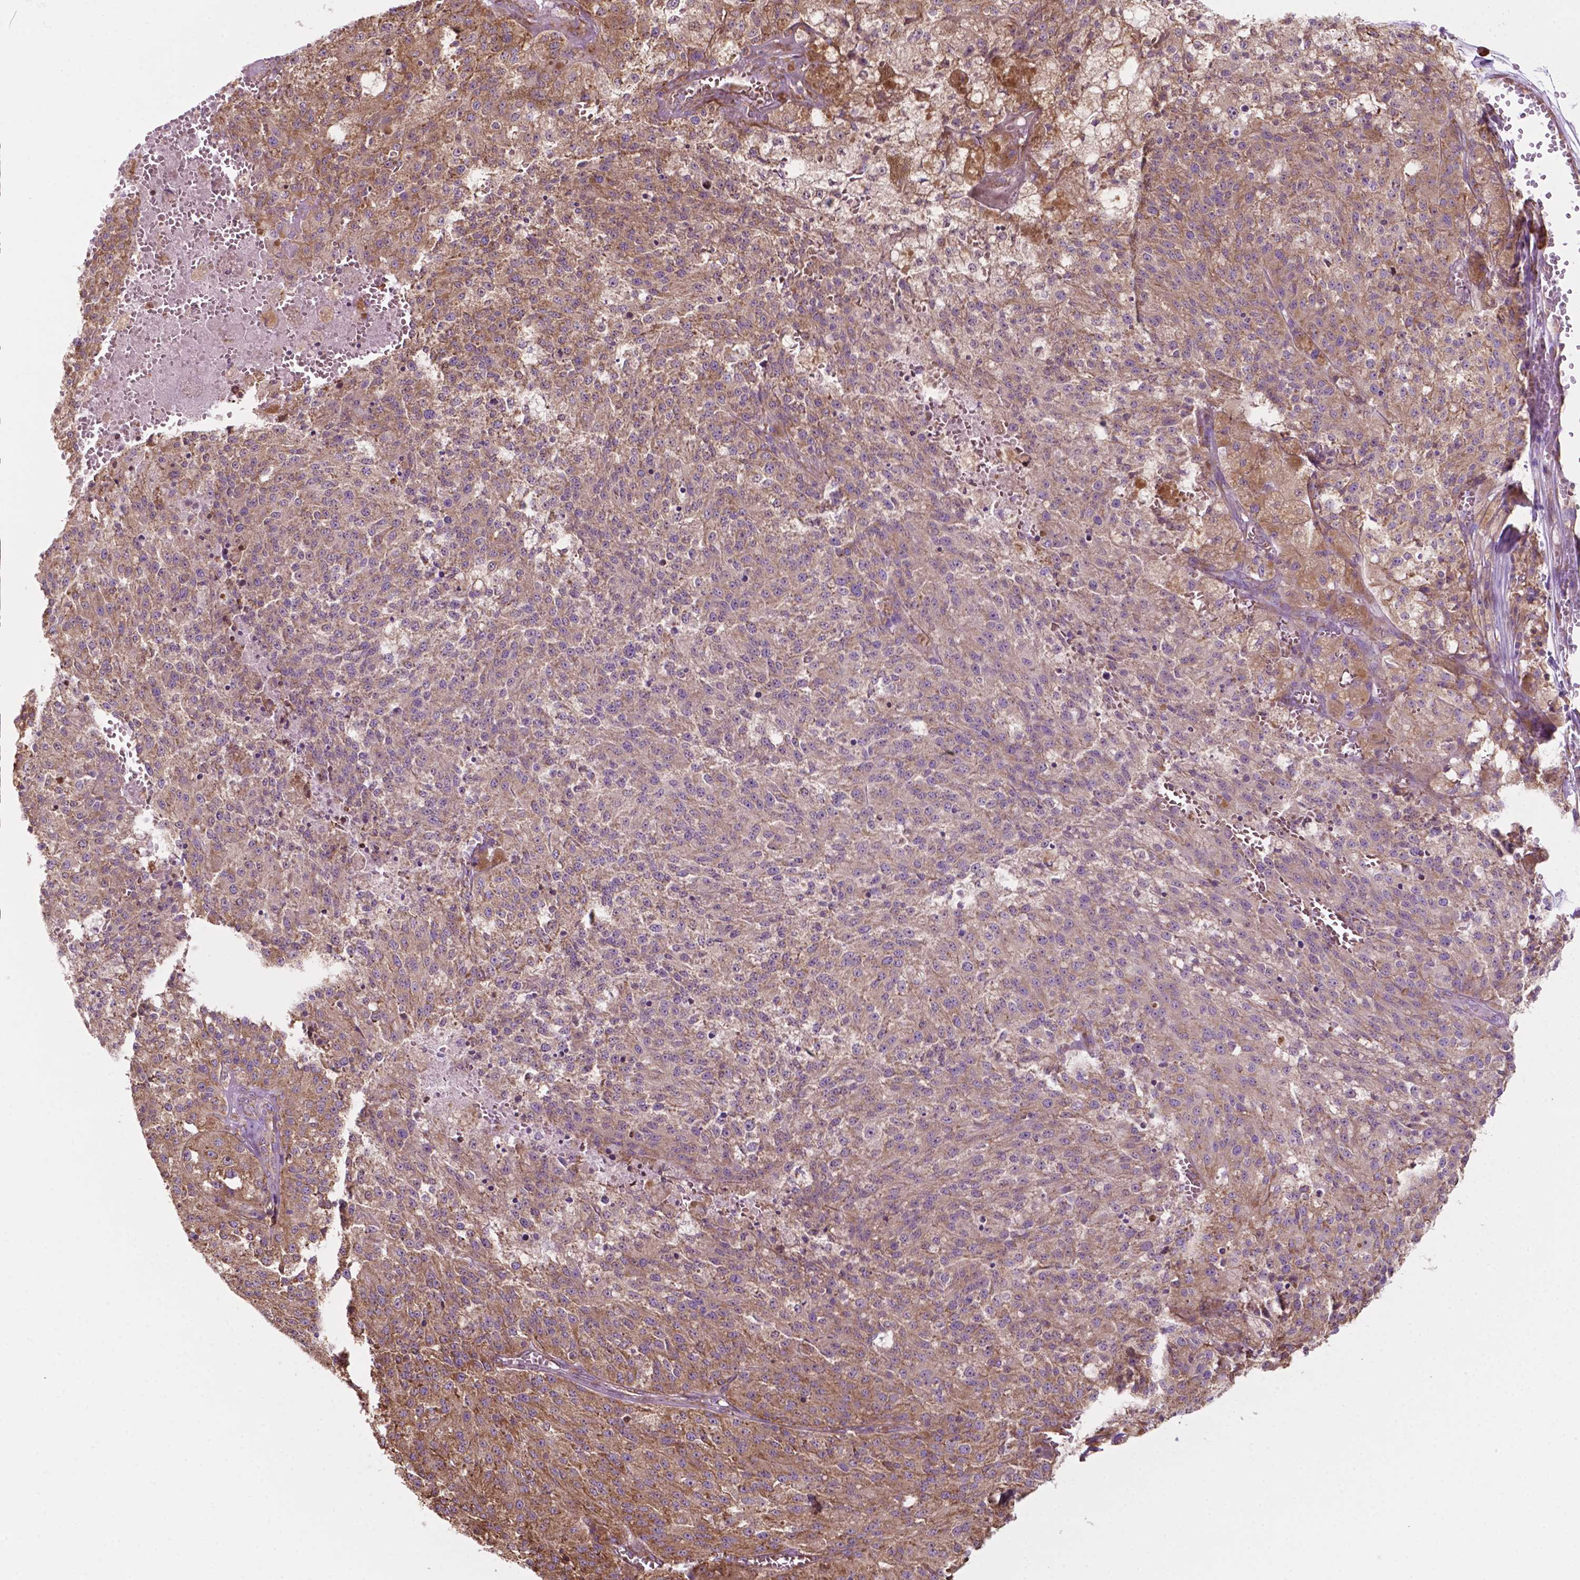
{"staining": {"intensity": "moderate", "quantity": "25%-75%", "location": "cytoplasmic/membranous"}, "tissue": "melanoma", "cell_type": "Tumor cells", "image_type": "cancer", "snomed": [{"axis": "morphology", "description": "Malignant melanoma, Metastatic site"}, {"axis": "topography", "description": "Lymph node"}], "caption": "Immunohistochemistry (IHC) histopathology image of neoplastic tissue: human malignant melanoma (metastatic site) stained using IHC exhibits medium levels of moderate protein expression localized specifically in the cytoplasmic/membranous of tumor cells, appearing as a cytoplasmic/membranous brown color.", "gene": "RPL29", "patient": {"sex": "female", "age": 64}}